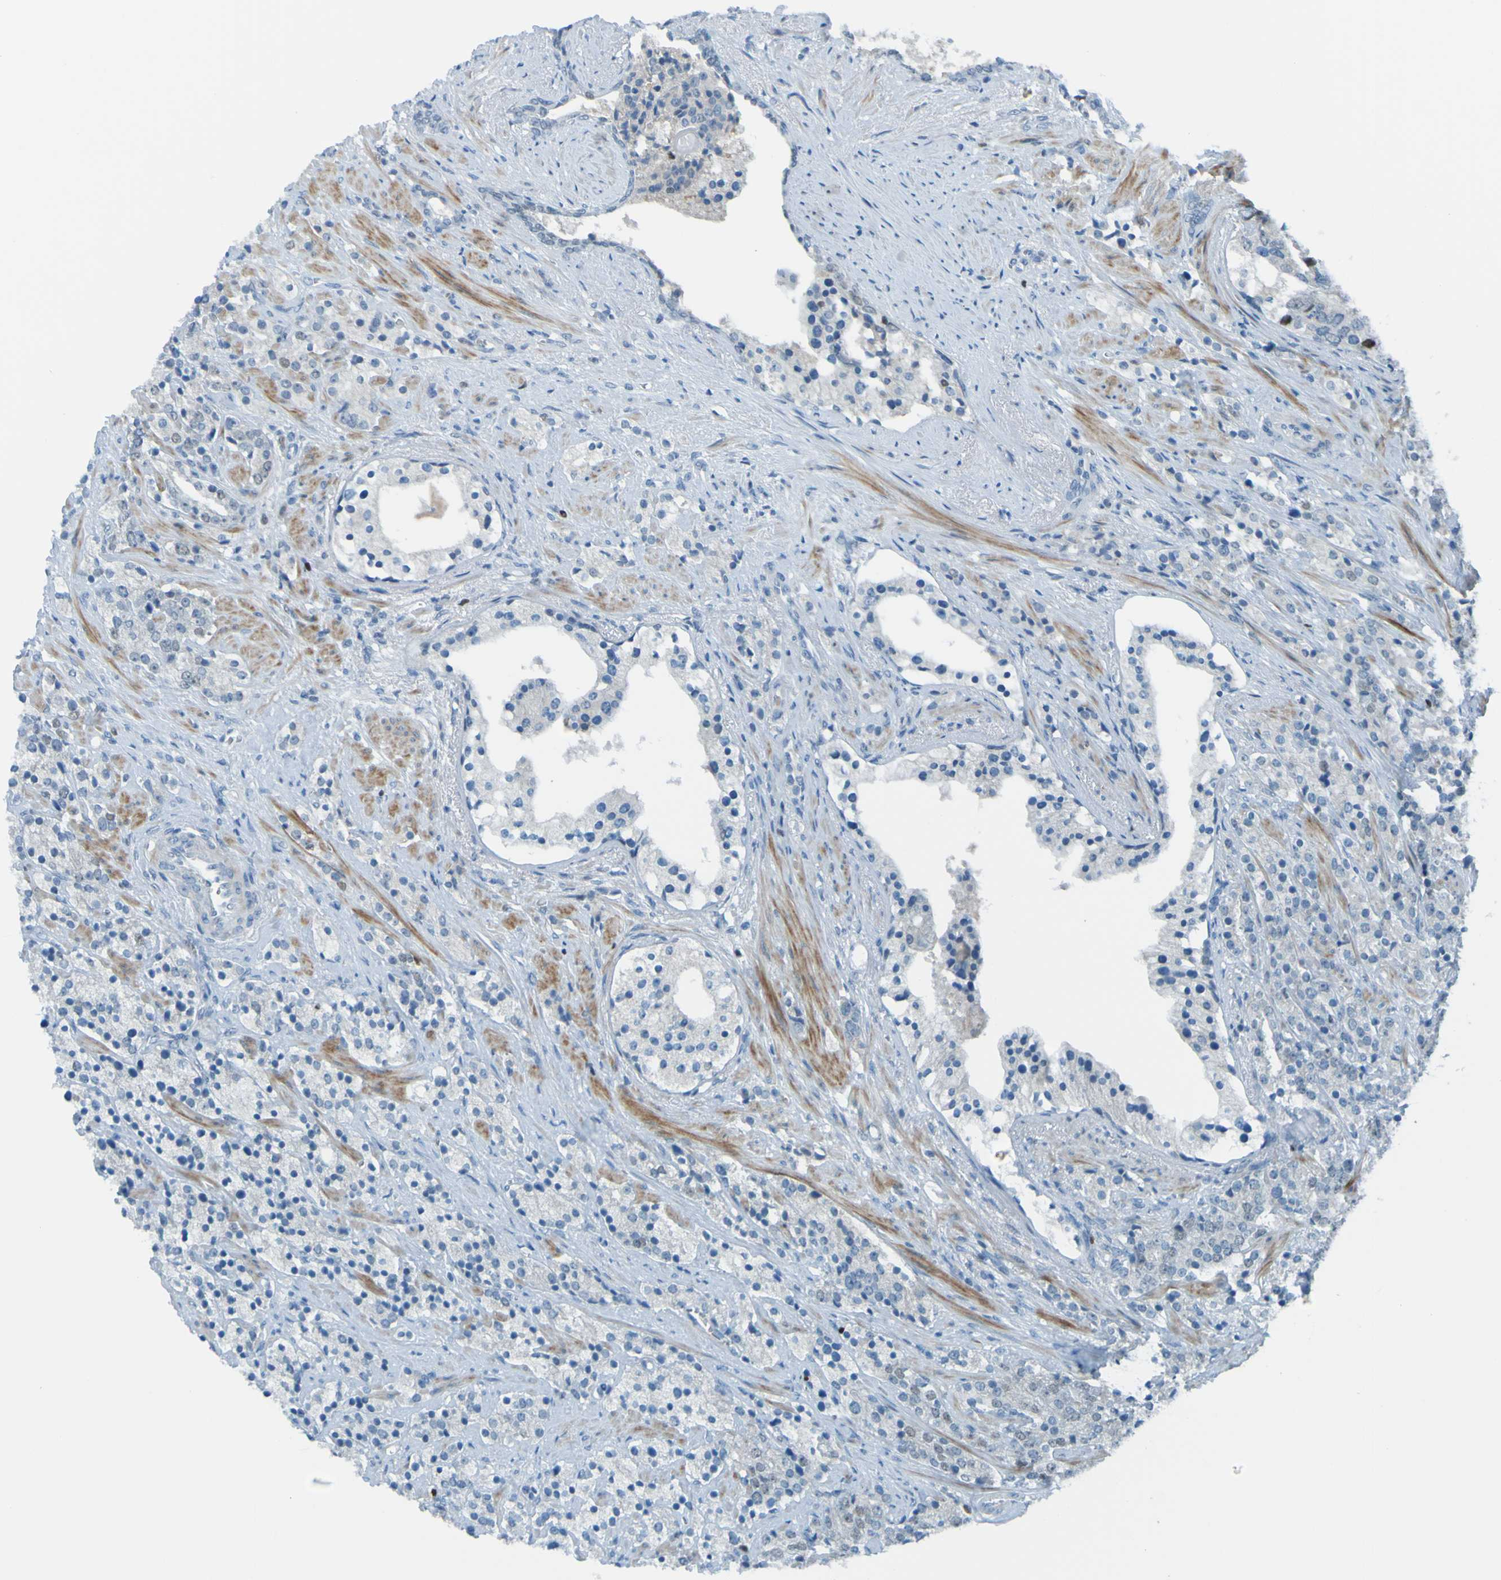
{"staining": {"intensity": "negative", "quantity": "none", "location": "none"}, "tissue": "prostate cancer", "cell_type": "Tumor cells", "image_type": "cancer", "snomed": [{"axis": "morphology", "description": "Adenocarcinoma, High grade"}, {"axis": "topography", "description": "Prostate"}], "caption": "DAB immunohistochemical staining of human prostate high-grade adenocarcinoma shows no significant positivity in tumor cells. Brightfield microscopy of immunohistochemistry stained with DAB (brown) and hematoxylin (blue), captured at high magnification.", "gene": "USP36", "patient": {"sex": "male", "age": 71}}